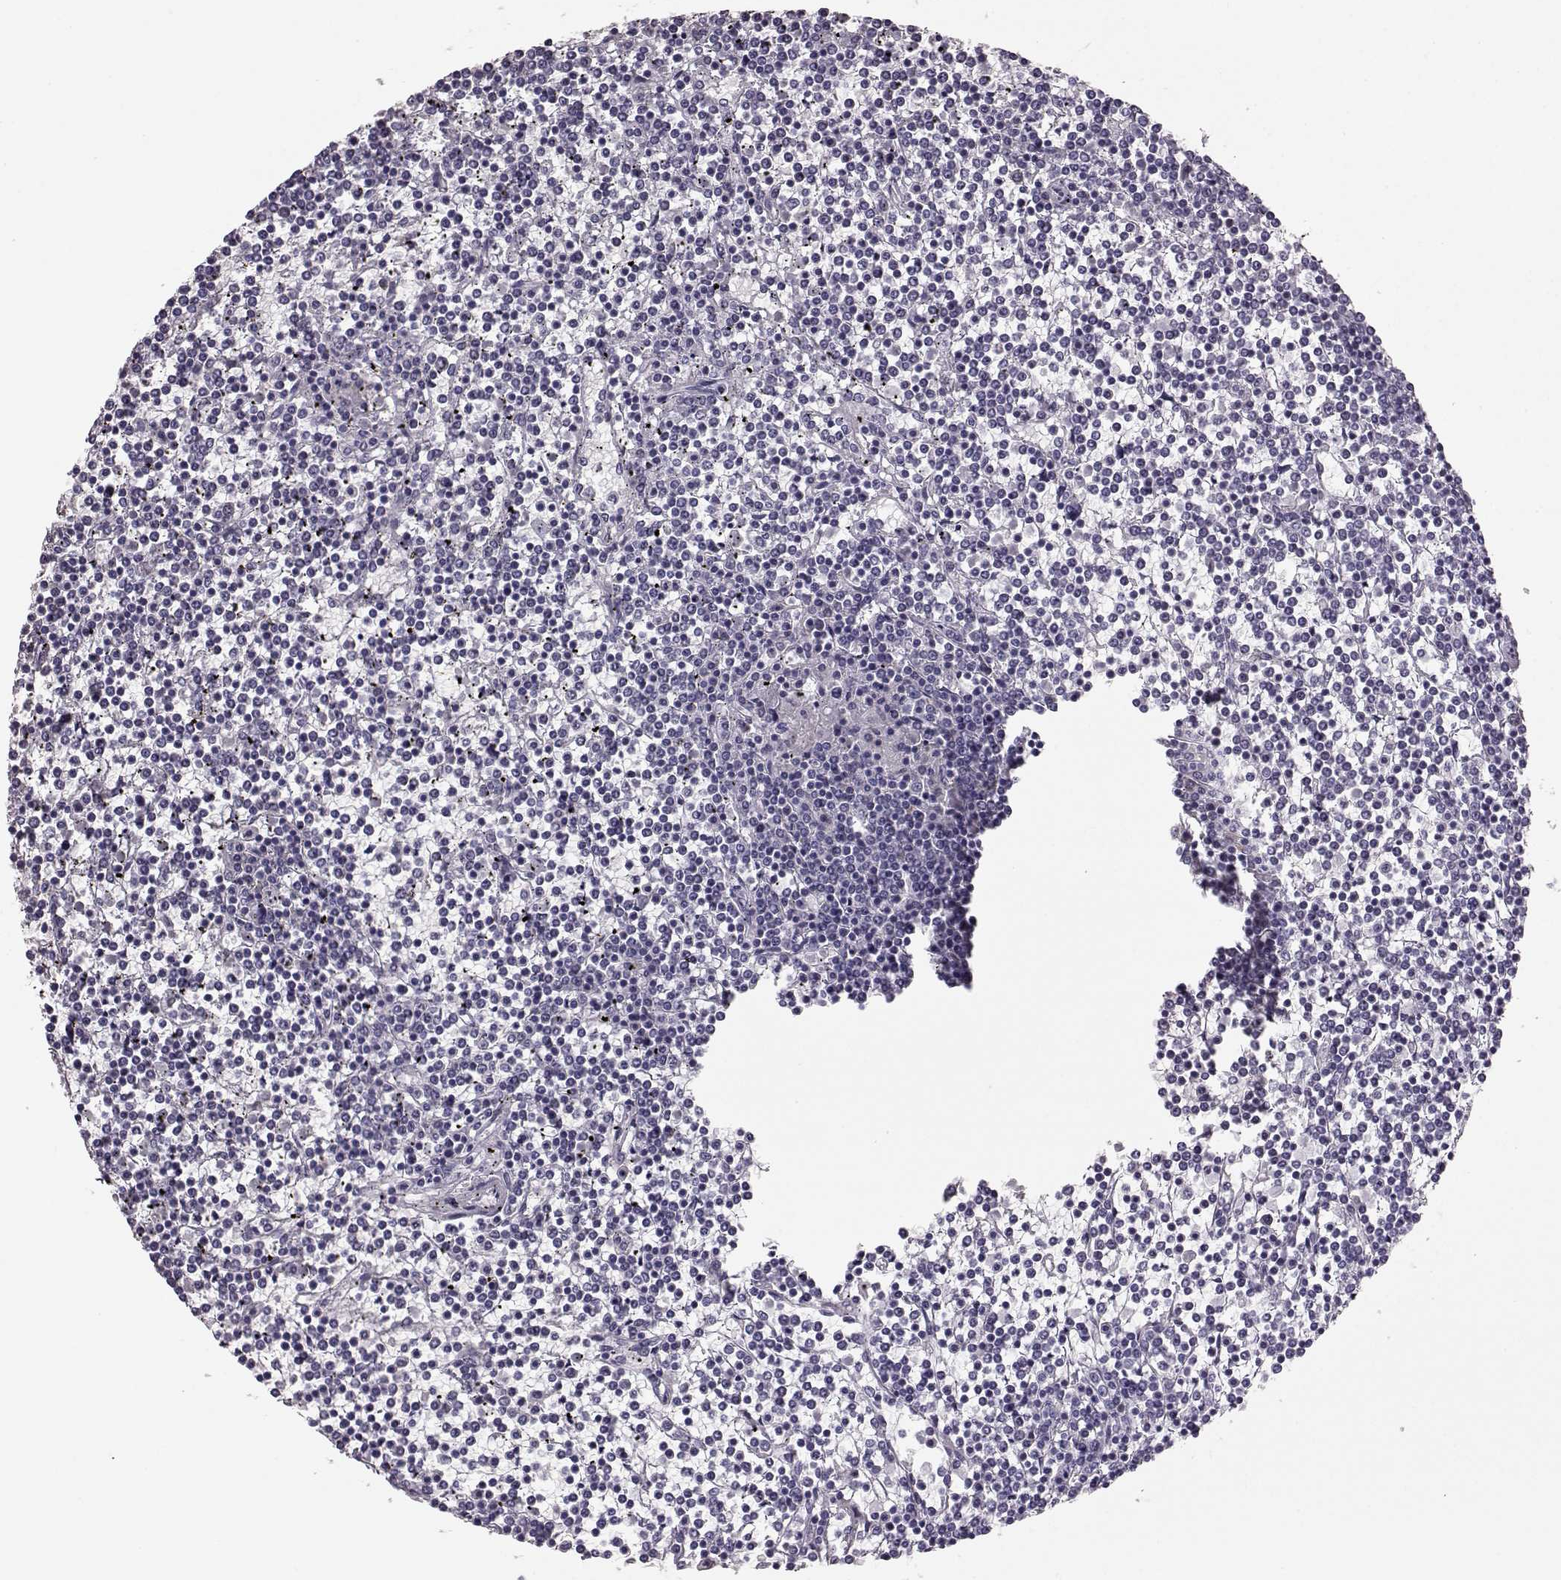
{"staining": {"intensity": "negative", "quantity": "none", "location": "none"}, "tissue": "lymphoma", "cell_type": "Tumor cells", "image_type": "cancer", "snomed": [{"axis": "morphology", "description": "Malignant lymphoma, non-Hodgkin's type, Low grade"}, {"axis": "topography", "description": "Spleen"}], "caption": "Lymphoma stained for a protein using IHC reveals no expression tumor cells.", "gene": "ELOVL5", "patient": {"sex": "female", "age": 19}}